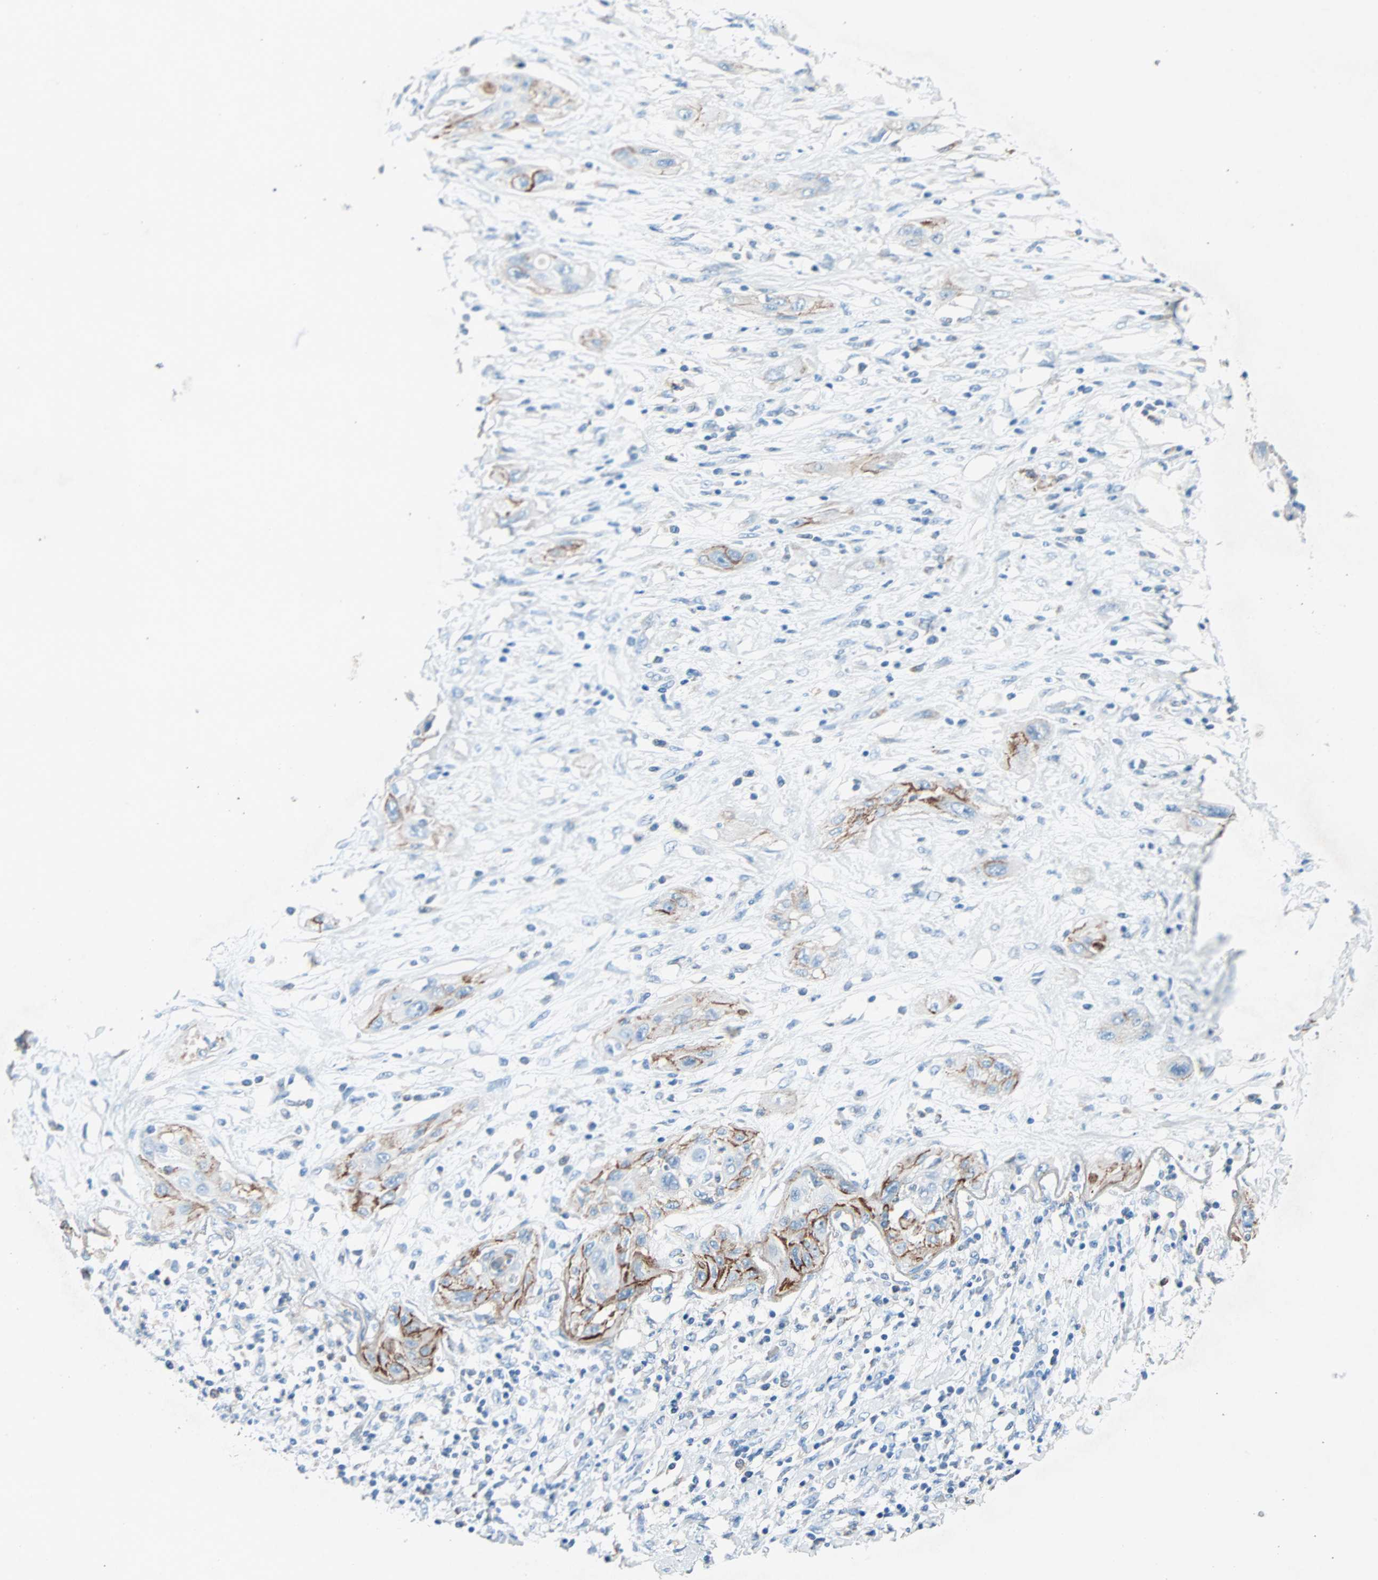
{"staining": {"intensity": "strong", "quantity": ">75%", "location": "cytoplasmic/membranous"}, "tissue": "lung cancer", "cell_type": "Tumor cells", "image_type": "cancer", "snomed": [{"axis": "morphology", "description": "Squamous cell carcinoma, NOS"}, {"axis": "topography", "description": "Lung"}], "caption": "Human lung cancer (squamous cell carcinoma) stained for a protein (brown) exhibits strong cytoplasmic/membranous positive expression in about >75% of tumor cells.", "gene": "LY6G6F", "patient": {"sex": "female", "age": 47}}